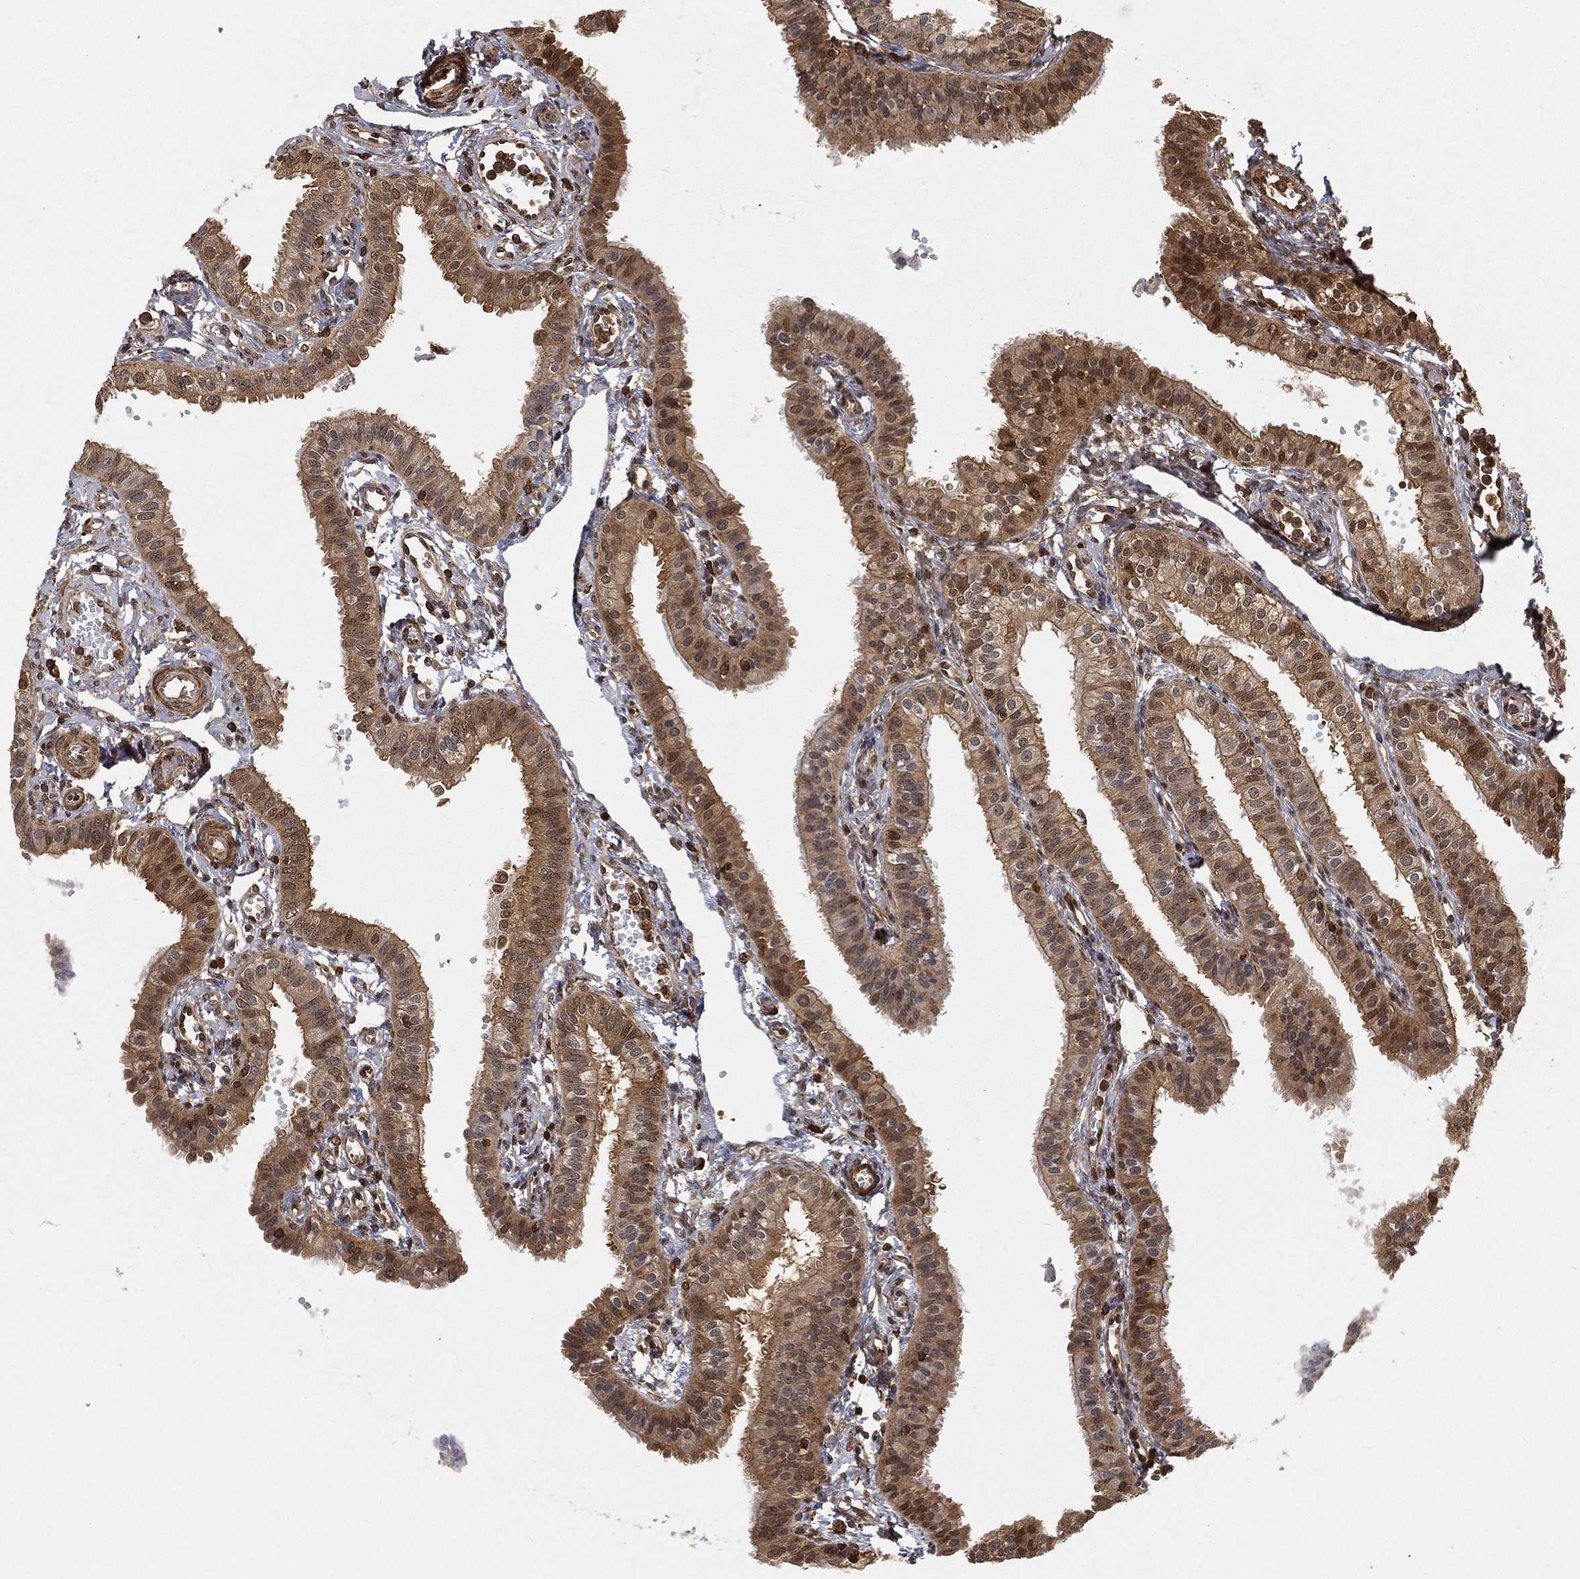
{"staining": {"intensity": "moderate", "quantity": "25%-75%", "location": "cytoplasmic/membranous,nuclear"}, "tissue": "fallopian tube", "cell_type": "Glandular cells", "image_type": "normal", "snomed": [{"axis": "morphology", "description": "Normal tissue, NOS"}, {"axis": "topography", "description": "Fallopian tube"}, {"axis": "topography", "description": "Ovary"}], "caption": "Moderate cytoplasmic/membranous,nuclear protein expression is present in about 25%-75% of glandular cells in fallopian tube.", "gene": "CRYL1", "patient": {"sex": "female", "age": 49}}